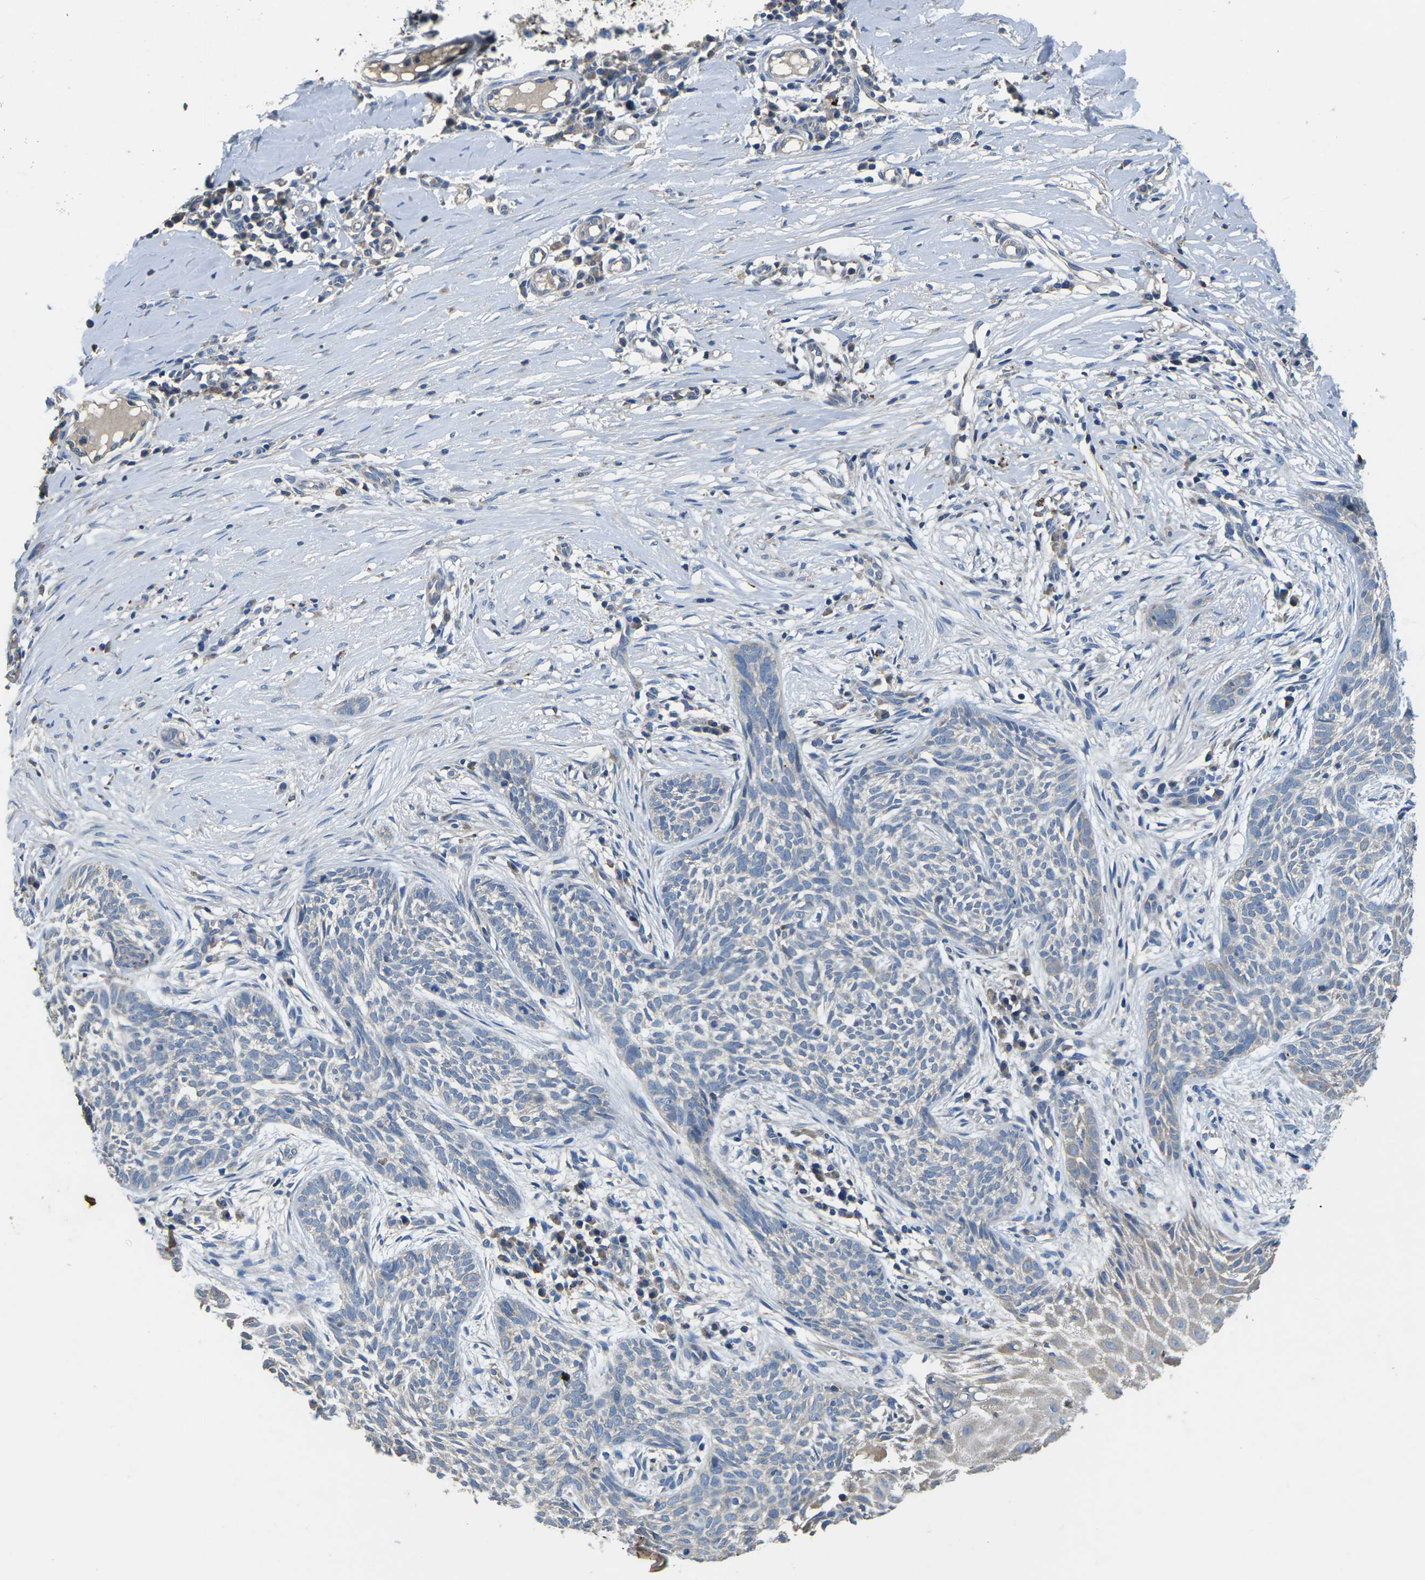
{"staining": {"intensity": "negative", "quantity": "none", "location": "none"}, "tissue": "skin cancer", "cell_type": "Tumor cells", "image_type": "cancer", "snomed": [{"axis": "morphology", "description": "Basal cell carcinoma"}, {"axis": "topography", "description": "Skin"}], "caption": "DAB (3,3'-diaminobenzidine) immunohistochemical staining of human basal cell carcinoma (skin) exhibits no significant staining in tumor cells.", "gene": "PDCD6IP", "patient": {"sex": "female", "age": 59}}